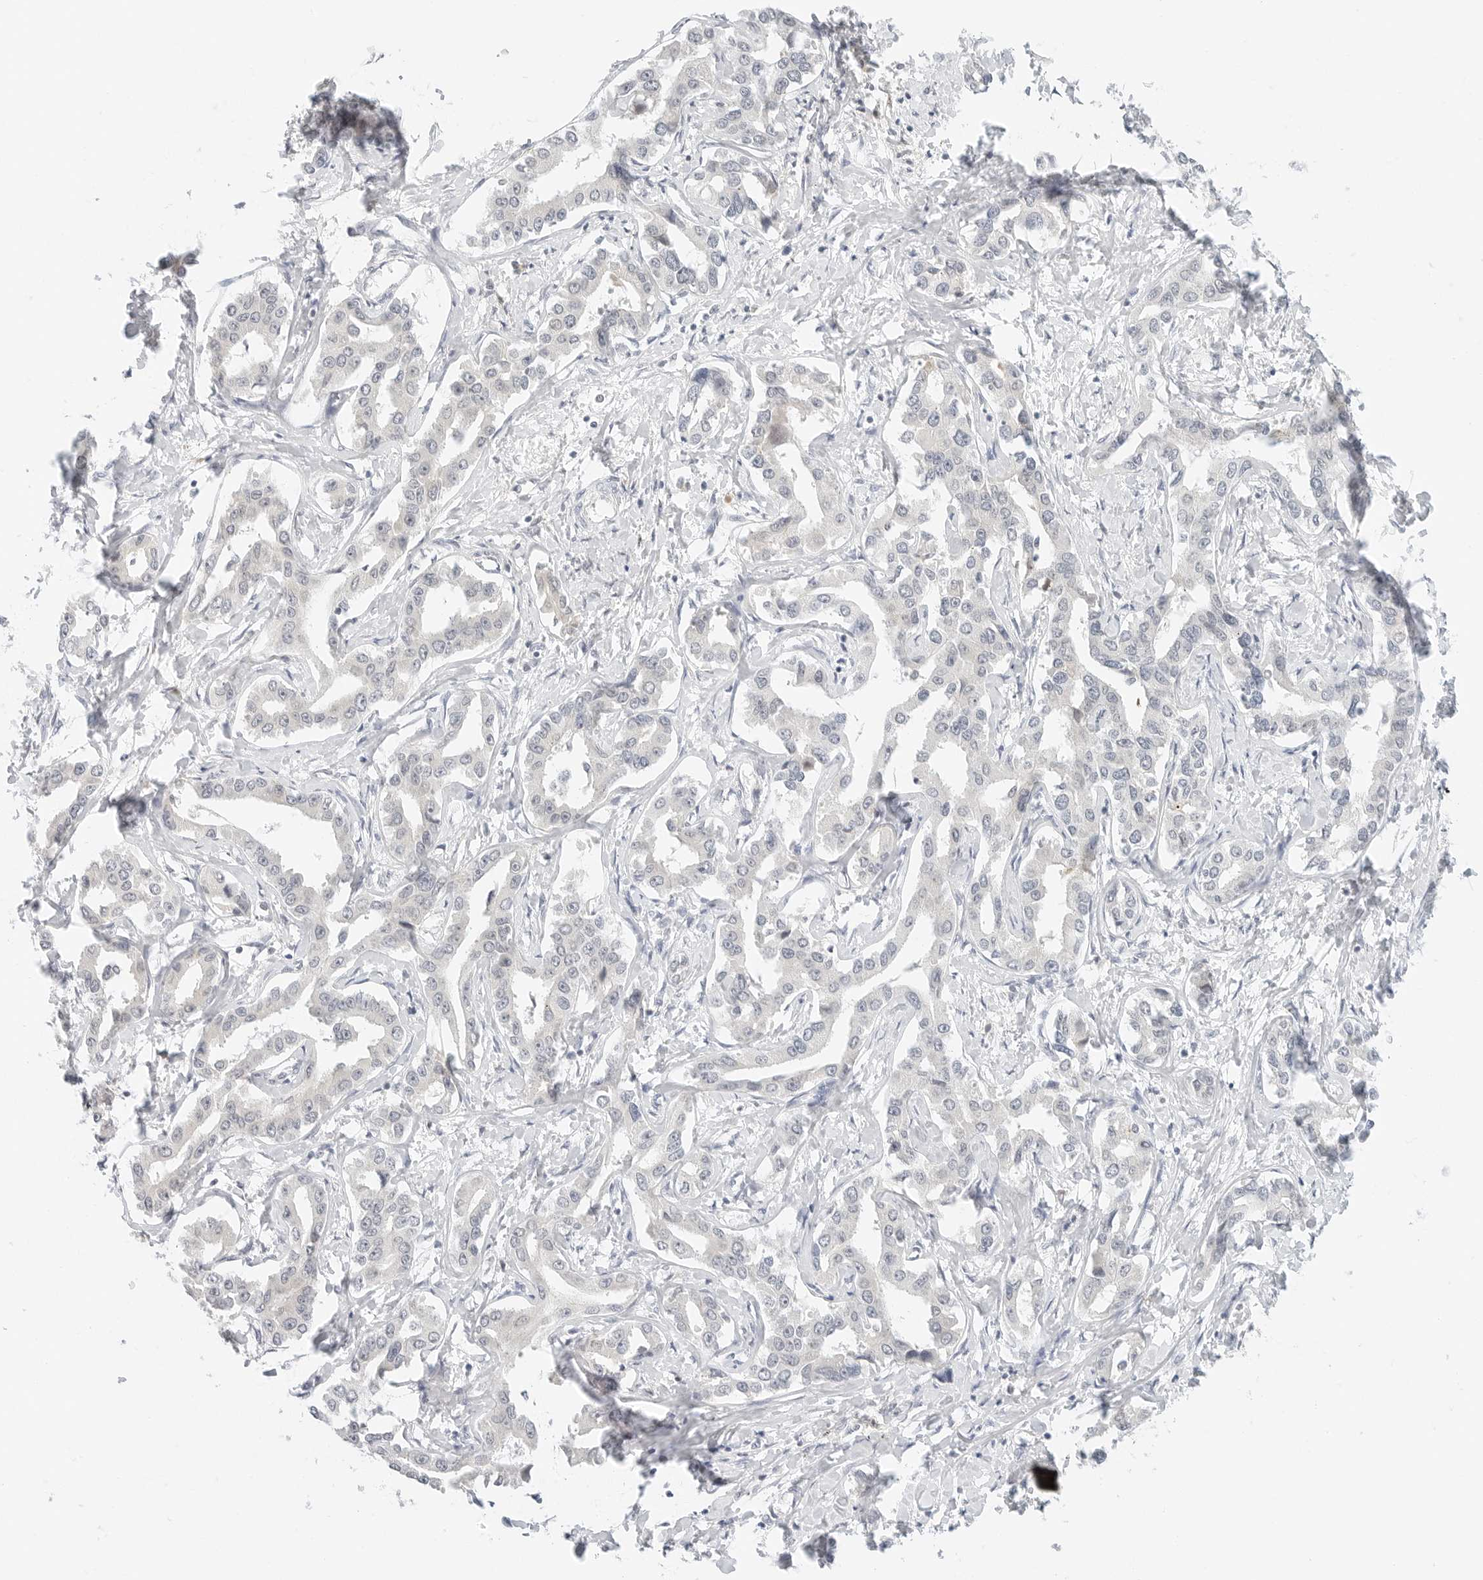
{"staining": {"intensity": "negative", "quantity": "none", "location": "none"}, "tissue": "liver cancer", "cell_type": "Tumor cells", "image_type": "cancer", "snomed": [{"axis": "morphology", "description": "Cholangiocarcinoma"}, {"axis": "topography", "description": "Liver"}], "caption": "An immunohistochemistry (IHC) micrograph of liver cancer (cholangiocarcinoma) is shown. There is no staining in tumor cells of liver cancer (cholangiocarcinoma). The staining was performed using DAB (3,3'-diaminobenzidine) to visualize the protein expression in brown, while the nuclei were stained in blue with hematoxylin (Magnification: 20x).", "gene": "NEO1", "patient": {"sex": "male", "age": 59}}